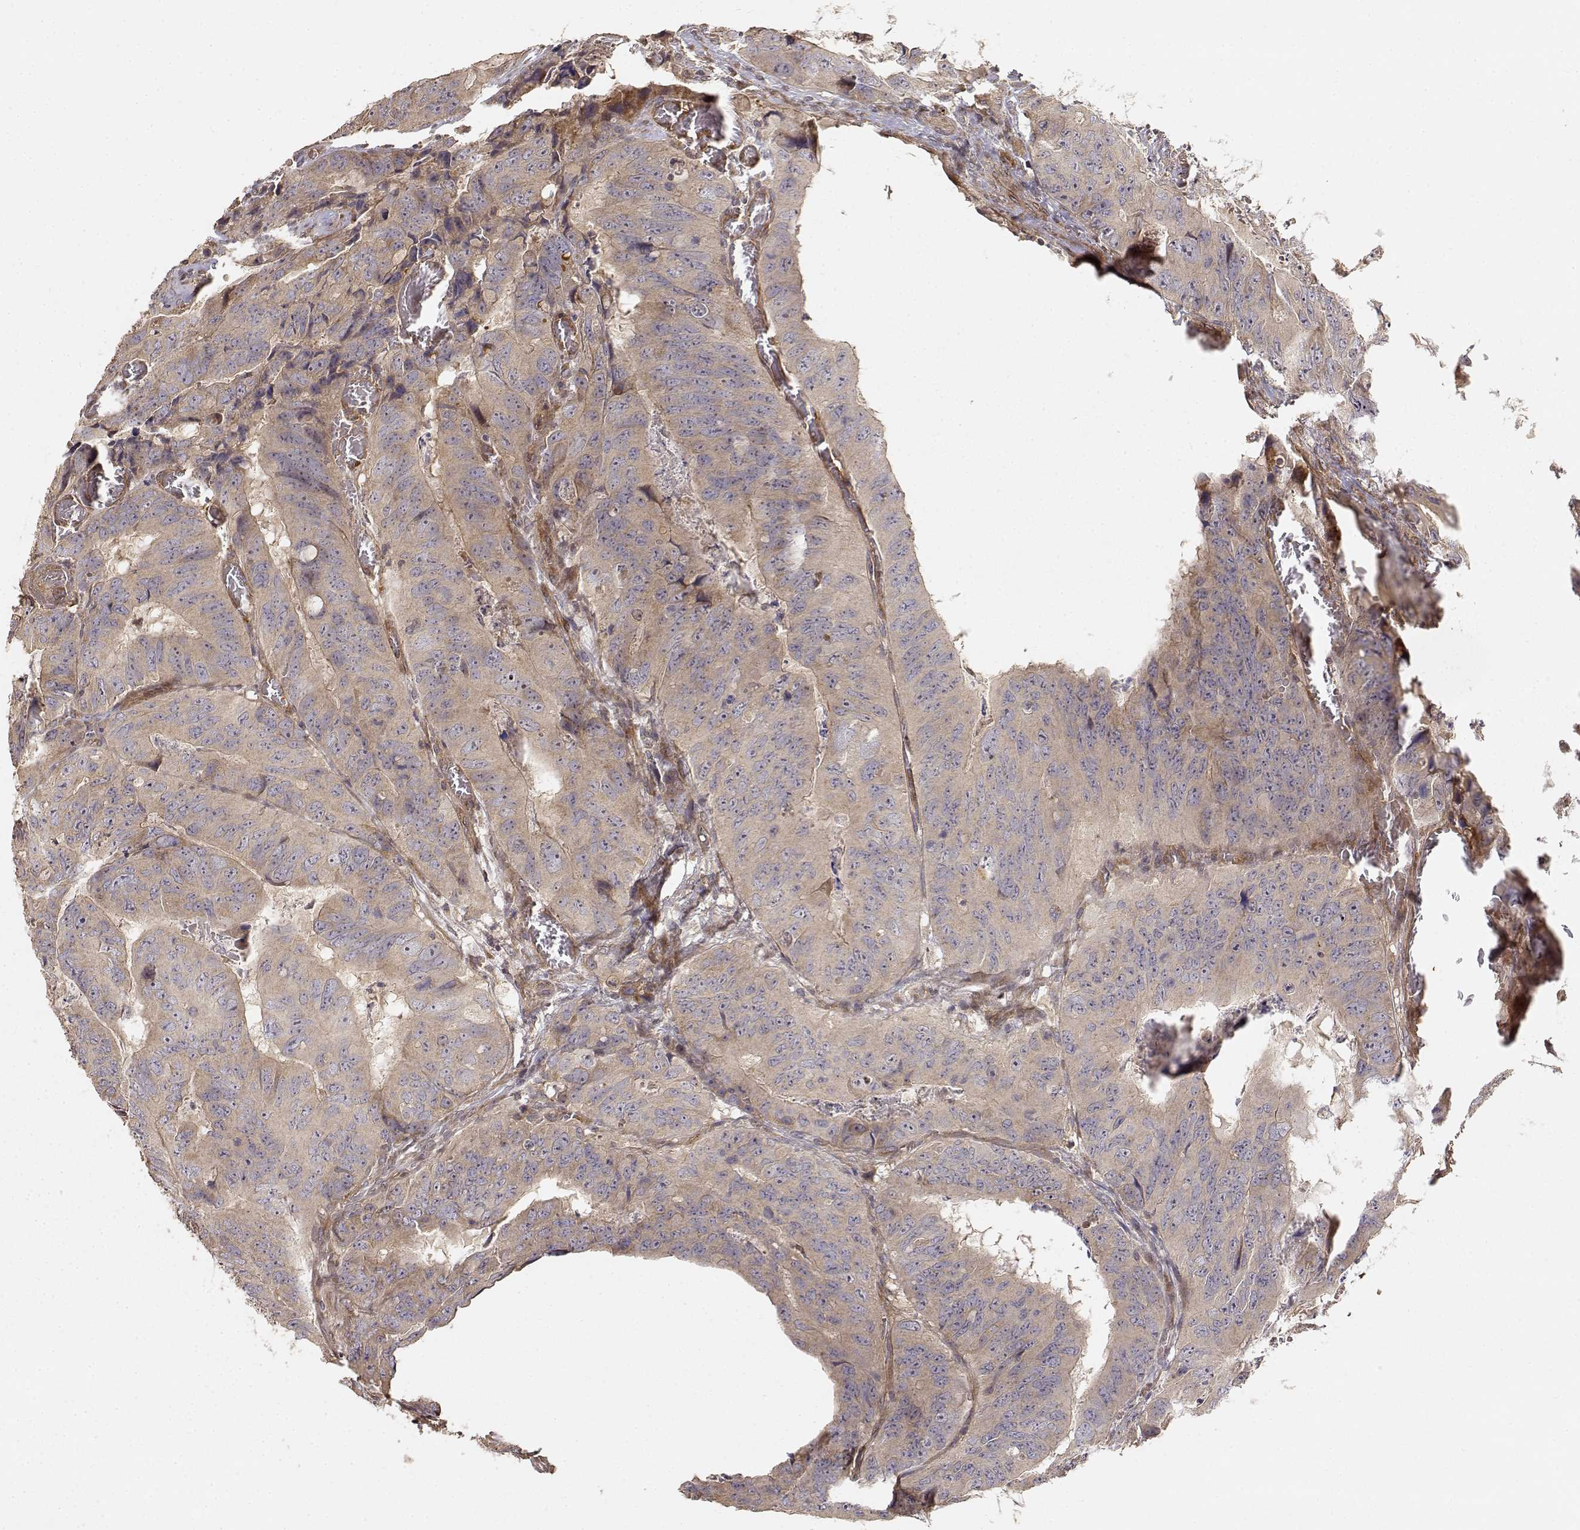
{"staining": {"intensity": "weak", "quantity": ">75%", "location": "cytoplasmic/membranous"}, "tissue": "colorectal cancer", "cell_type": "Tumor cells", "image_type": "cancer", "snomed": [{"axis": "morphology", "description": "Adenocarcinoma, NOS"}, {"axis": "topography", "description": "Colon"}], "caption": "High-magnification brightfield microscopy of colorectal cancer stained with DAB (brown) and counterstained with hematoxylin (blue). tumor cells exhibit weak cytoplasmic/membranous expression is appreciated in about>75% of cells. (Stains: DAB in brown, nuclei in blue, Microscopy: brightfield microscopy at high magnification).", "gene": "PICK1", "patient": {"sex": "male", "age": 79}}